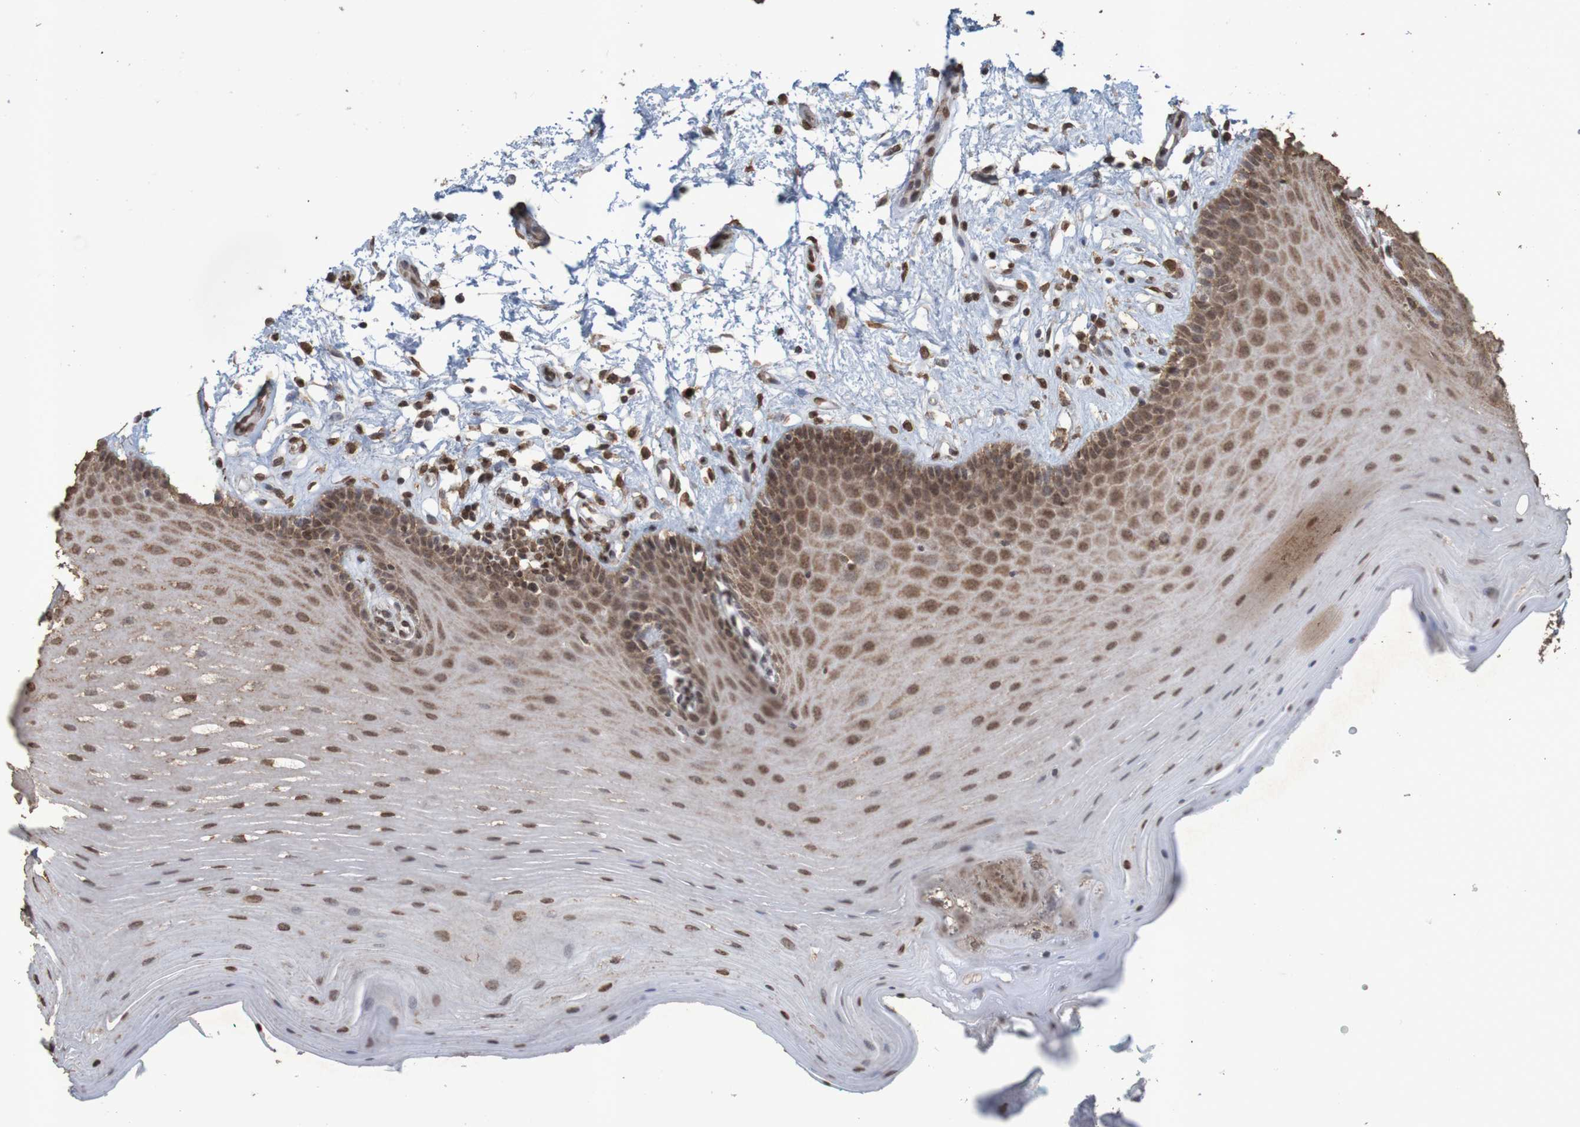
{"staining": {"intensity": "moderate", "quantity": ">75%", "location": "cytoplasmic/membranous,nuclear"}, "tissue": "oral mucosa", "cell_type": "Squamous epithelial cells", "image_type": "normal", "snomed": [{"axis": "morphology", "description": "Normal tissue, NOS"}, {"axis": "topography", "description": "Skeletal muscle"}, {"axis": "topography", "description": "Oral tissue"}], "caption": "A brown stain labels moderate cytoplasmic/membranous,nuclear positivity of a protein in squamous epithelial cells of unremarkable oral mucosa.", "gene": "GFI1", "patient": {"sex": "male", "age": 58}}